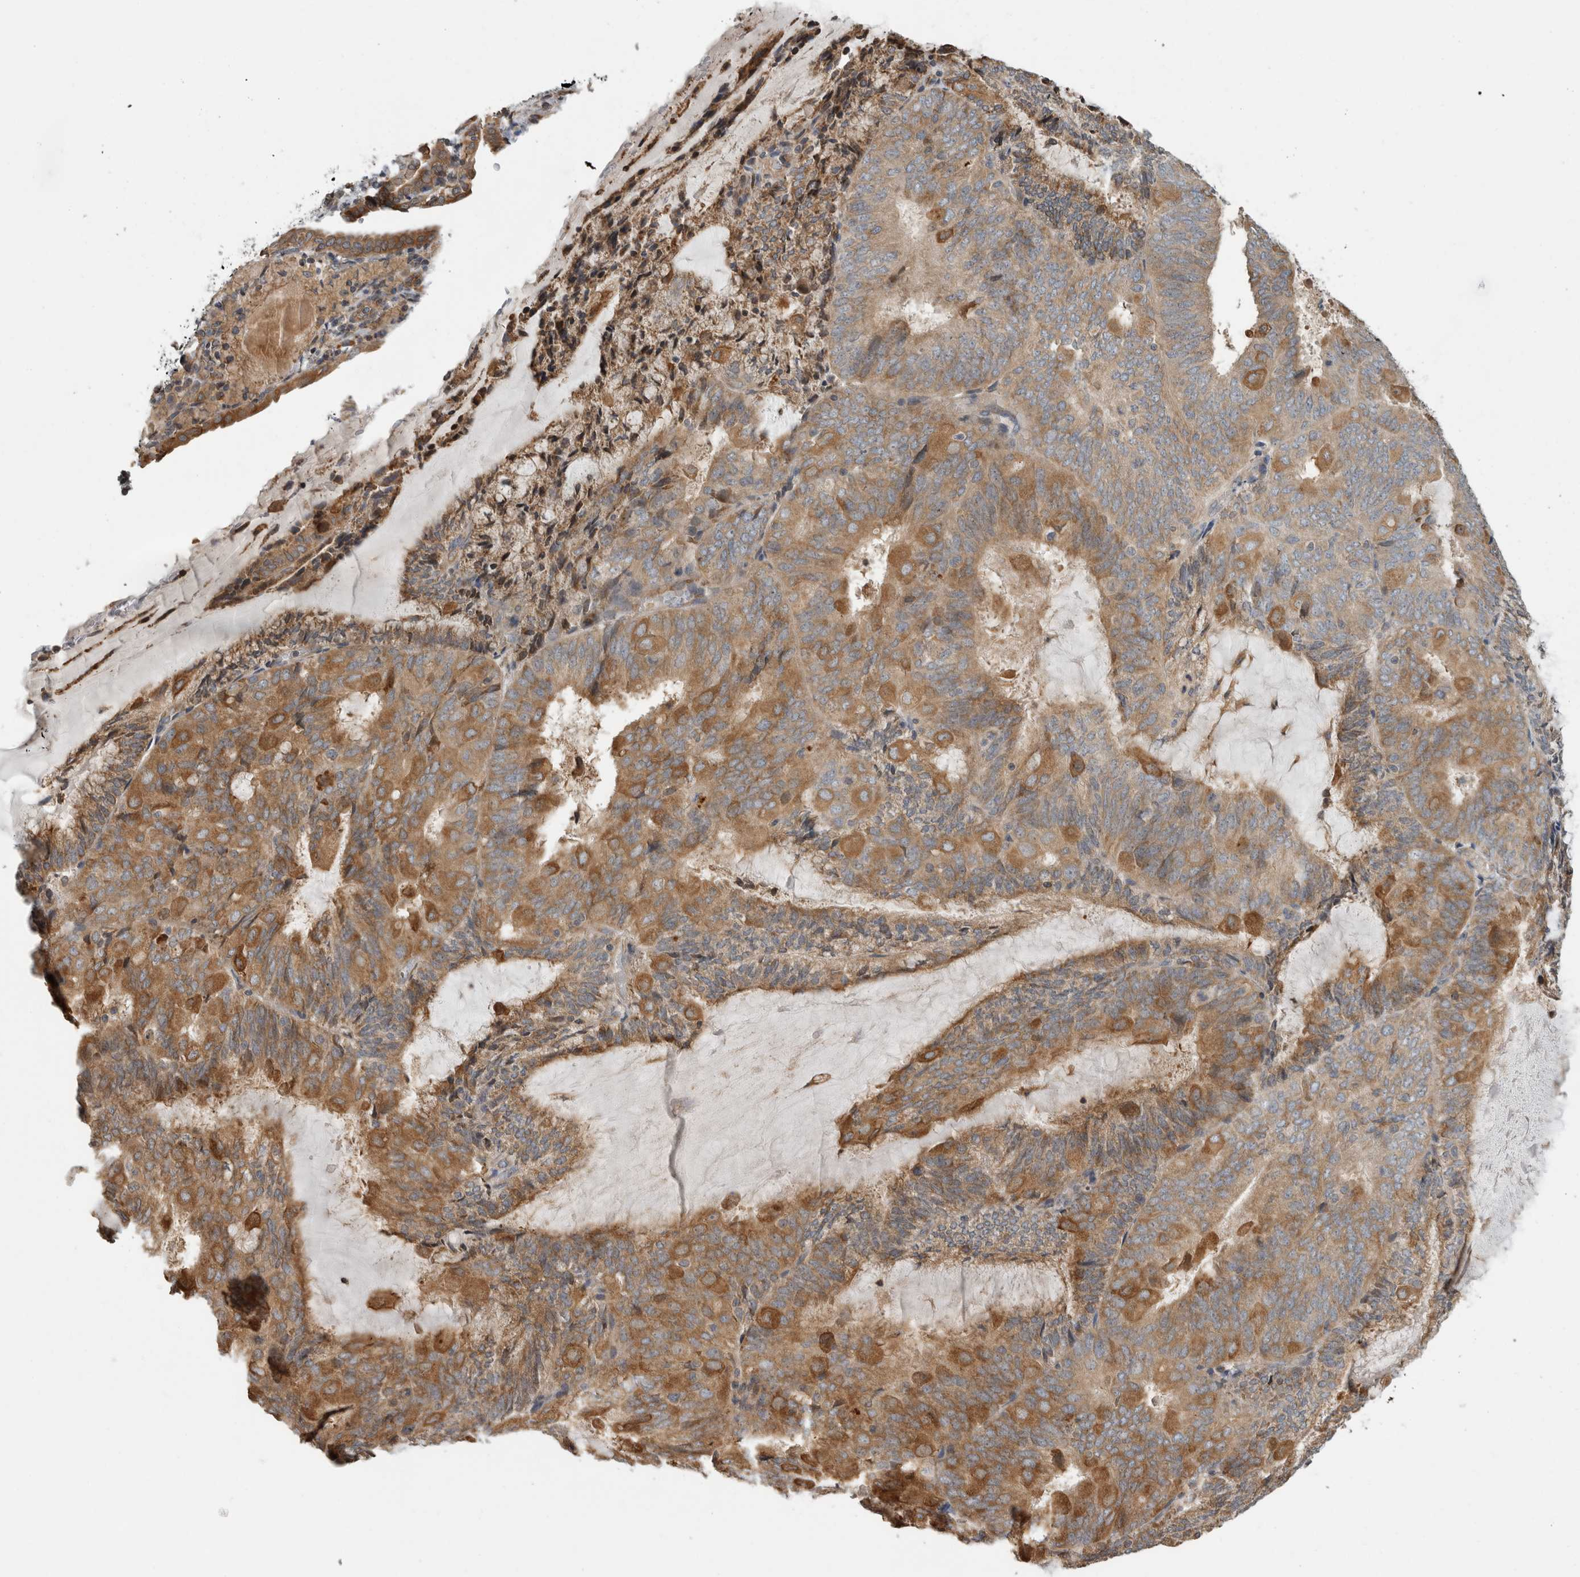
{"staining": {"intensity": "moderate", "quantity": ">75%", "location": "cytoplasmic/membranous"}, "tissue": "endometrial cancer", "cell_type": "Tumor cells", "image_type": "cancer", "snomed": [{"axis": "morphology", "description": "Adenocarcinoma, NOS"}, {"axis": "topography", "description": "Endometrium"}], "caption": "Endometrial cancer was stained to show a protein in brown. There is medium levels of moderate cytoplasmic/membranous positivity in approximately >75% of tumor cells.", "gene": "PARP6", "patient": {"sex": "female", "age": 81}}